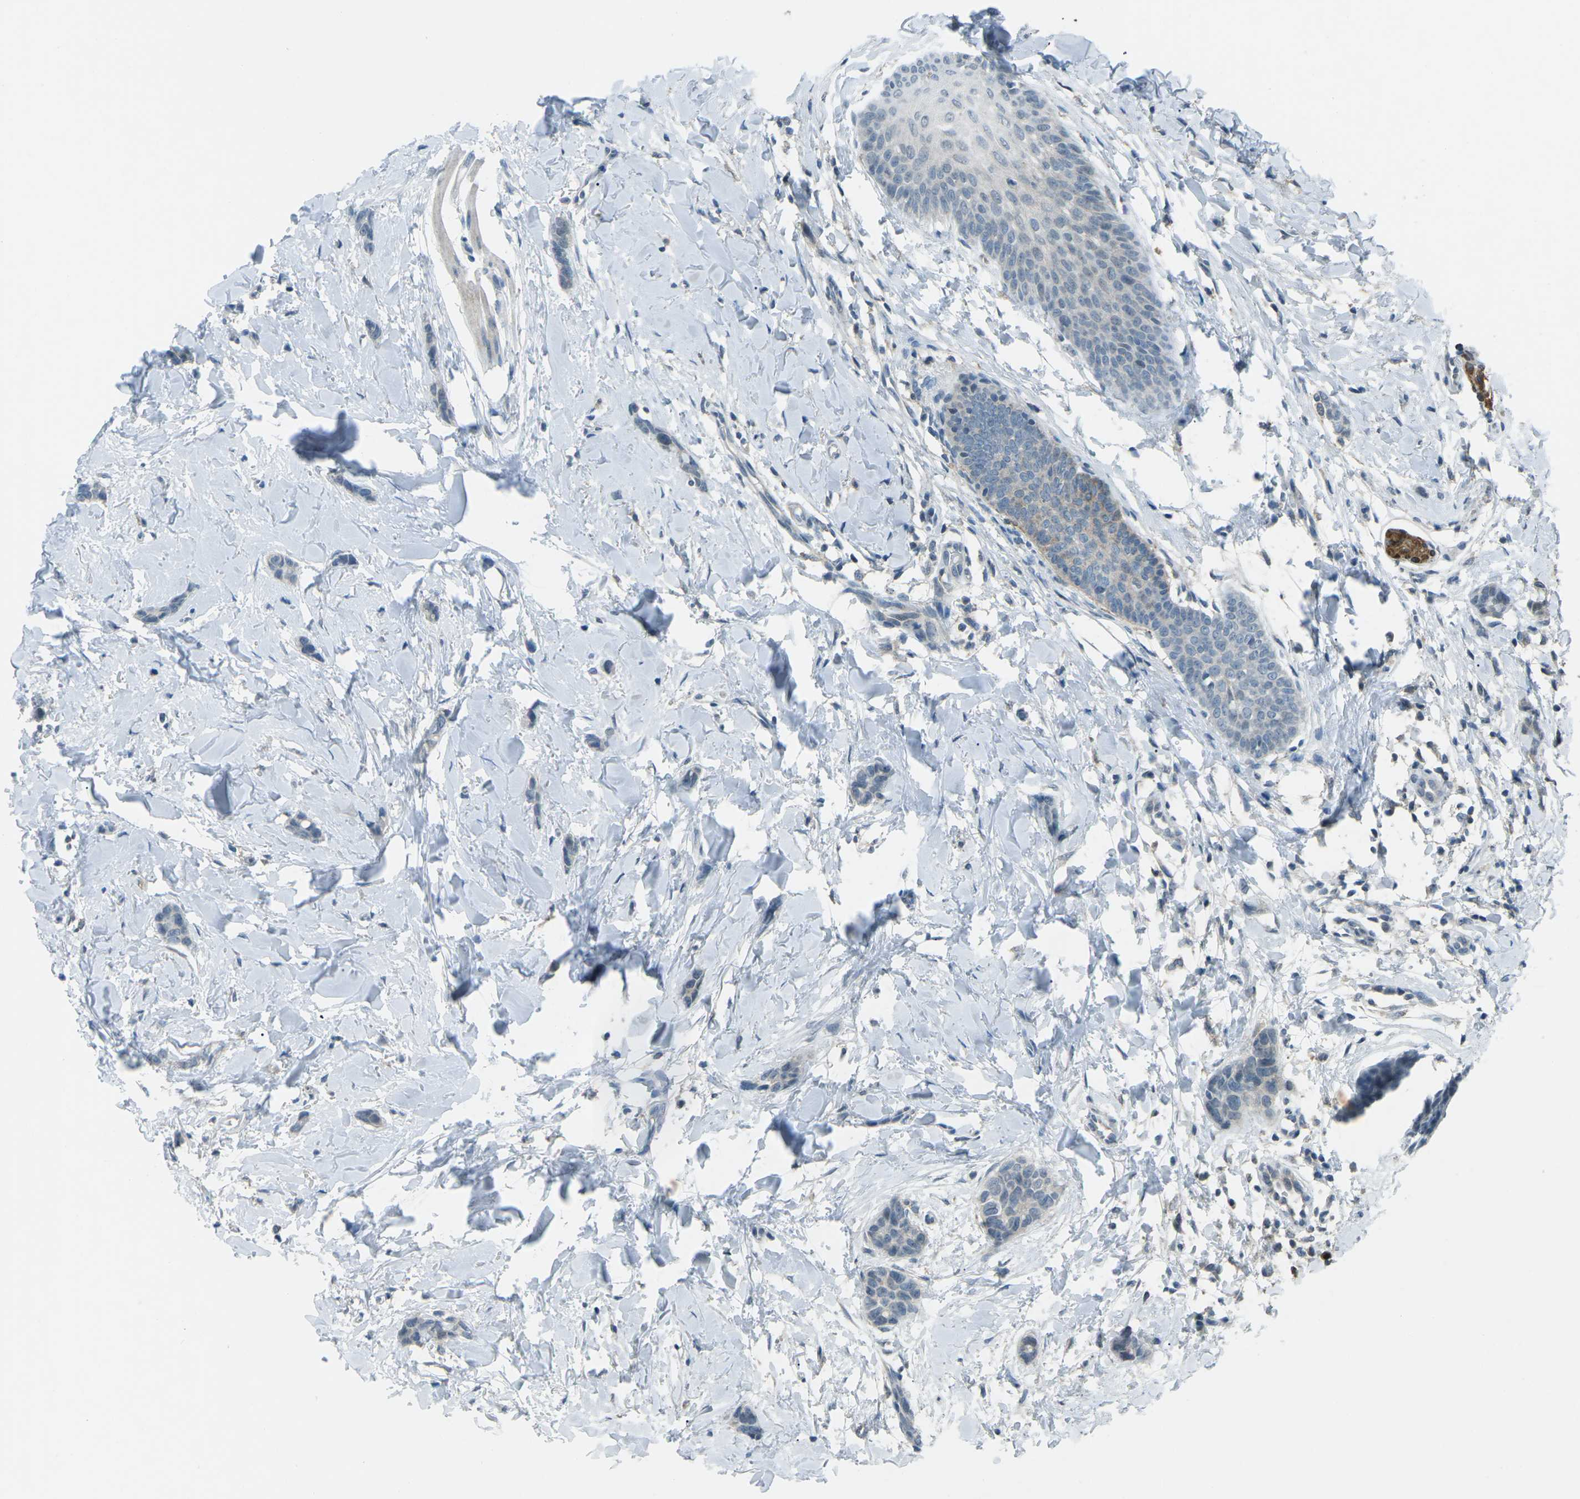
{"staining": {"intensity": "negative", "quantity": "none", "location": "none"}, "tissue": "breast cancer", "cell_type": "Tumor cells", "image_type": "cancer", "snomed": [{"axis": "morphology", "description": "Lobular carcinoma"}, {"axis": "topography", "description": "Skin"}, {"axis": "topography", "description": "Breast"}], "caption": "This is an IHC histopathology image of breast lobular carcinoma. There is no positivity in tumor cells.", "gene": "PRKCA", "patient": {"sex": "female", "age": 46}}